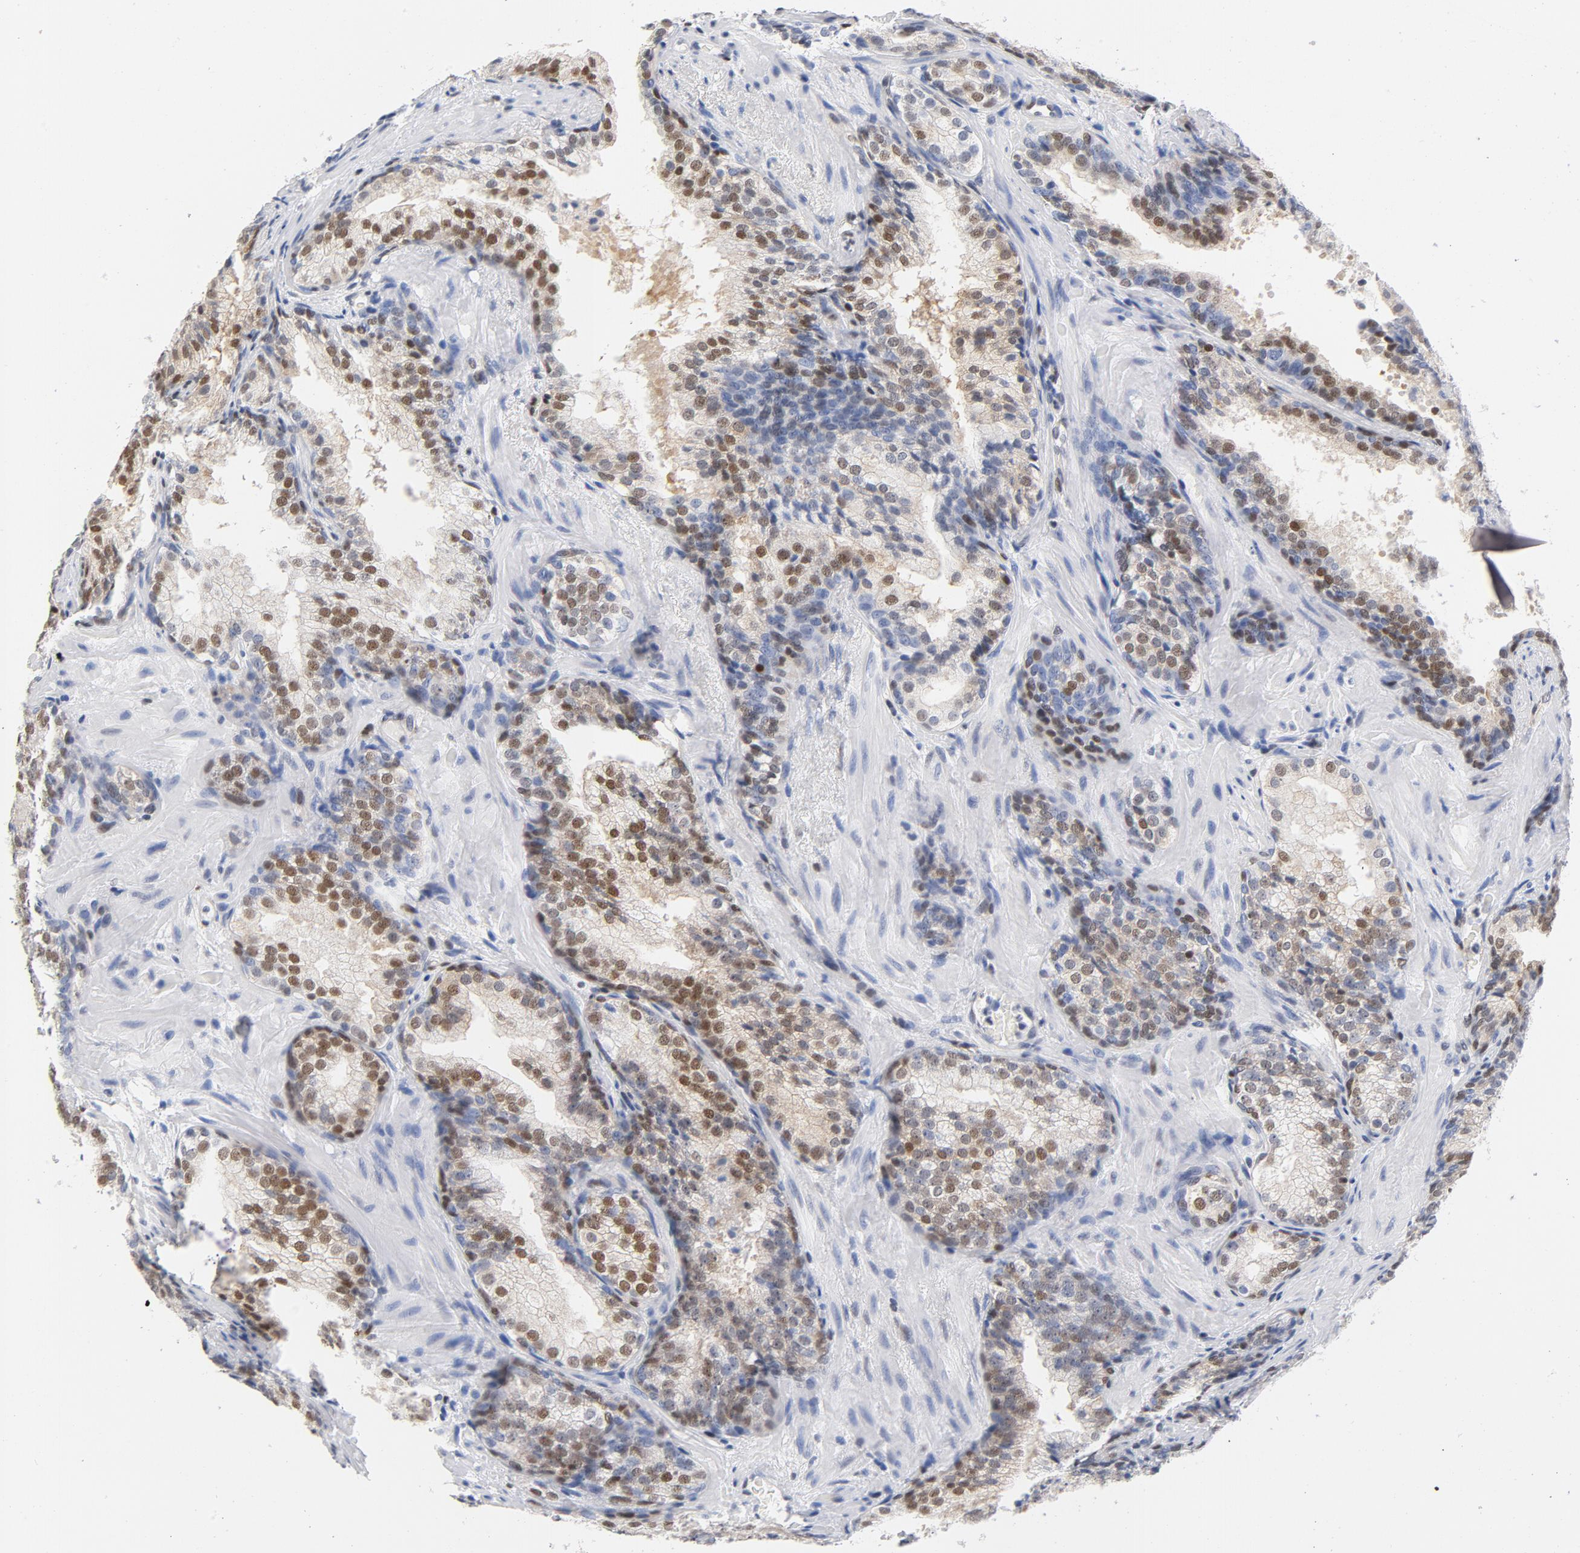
{"staining": {"intensity": "moderate", "quantity": "25%-75%", "location": "cytoplasmic/membranous,nuclear"}, "tissue": "prostate cancer", "cell_type": "Tumor cells", "image_type": "cancer", "snomed": [{"axis": "morphology", "description": "Adenocarcinoma, Low grade"}, {"axis": "topography", "description": "Prostate"}], "caption": "Immunohistochemical staining of human prostate cancer exhibits medium levels of moderate cytoplasmic/membranous and nuclear protein expression in approximately 25%-75% of tumor cells.", "gene": "CDKN1B", "patient": {"sex": "male", "age": 69}}